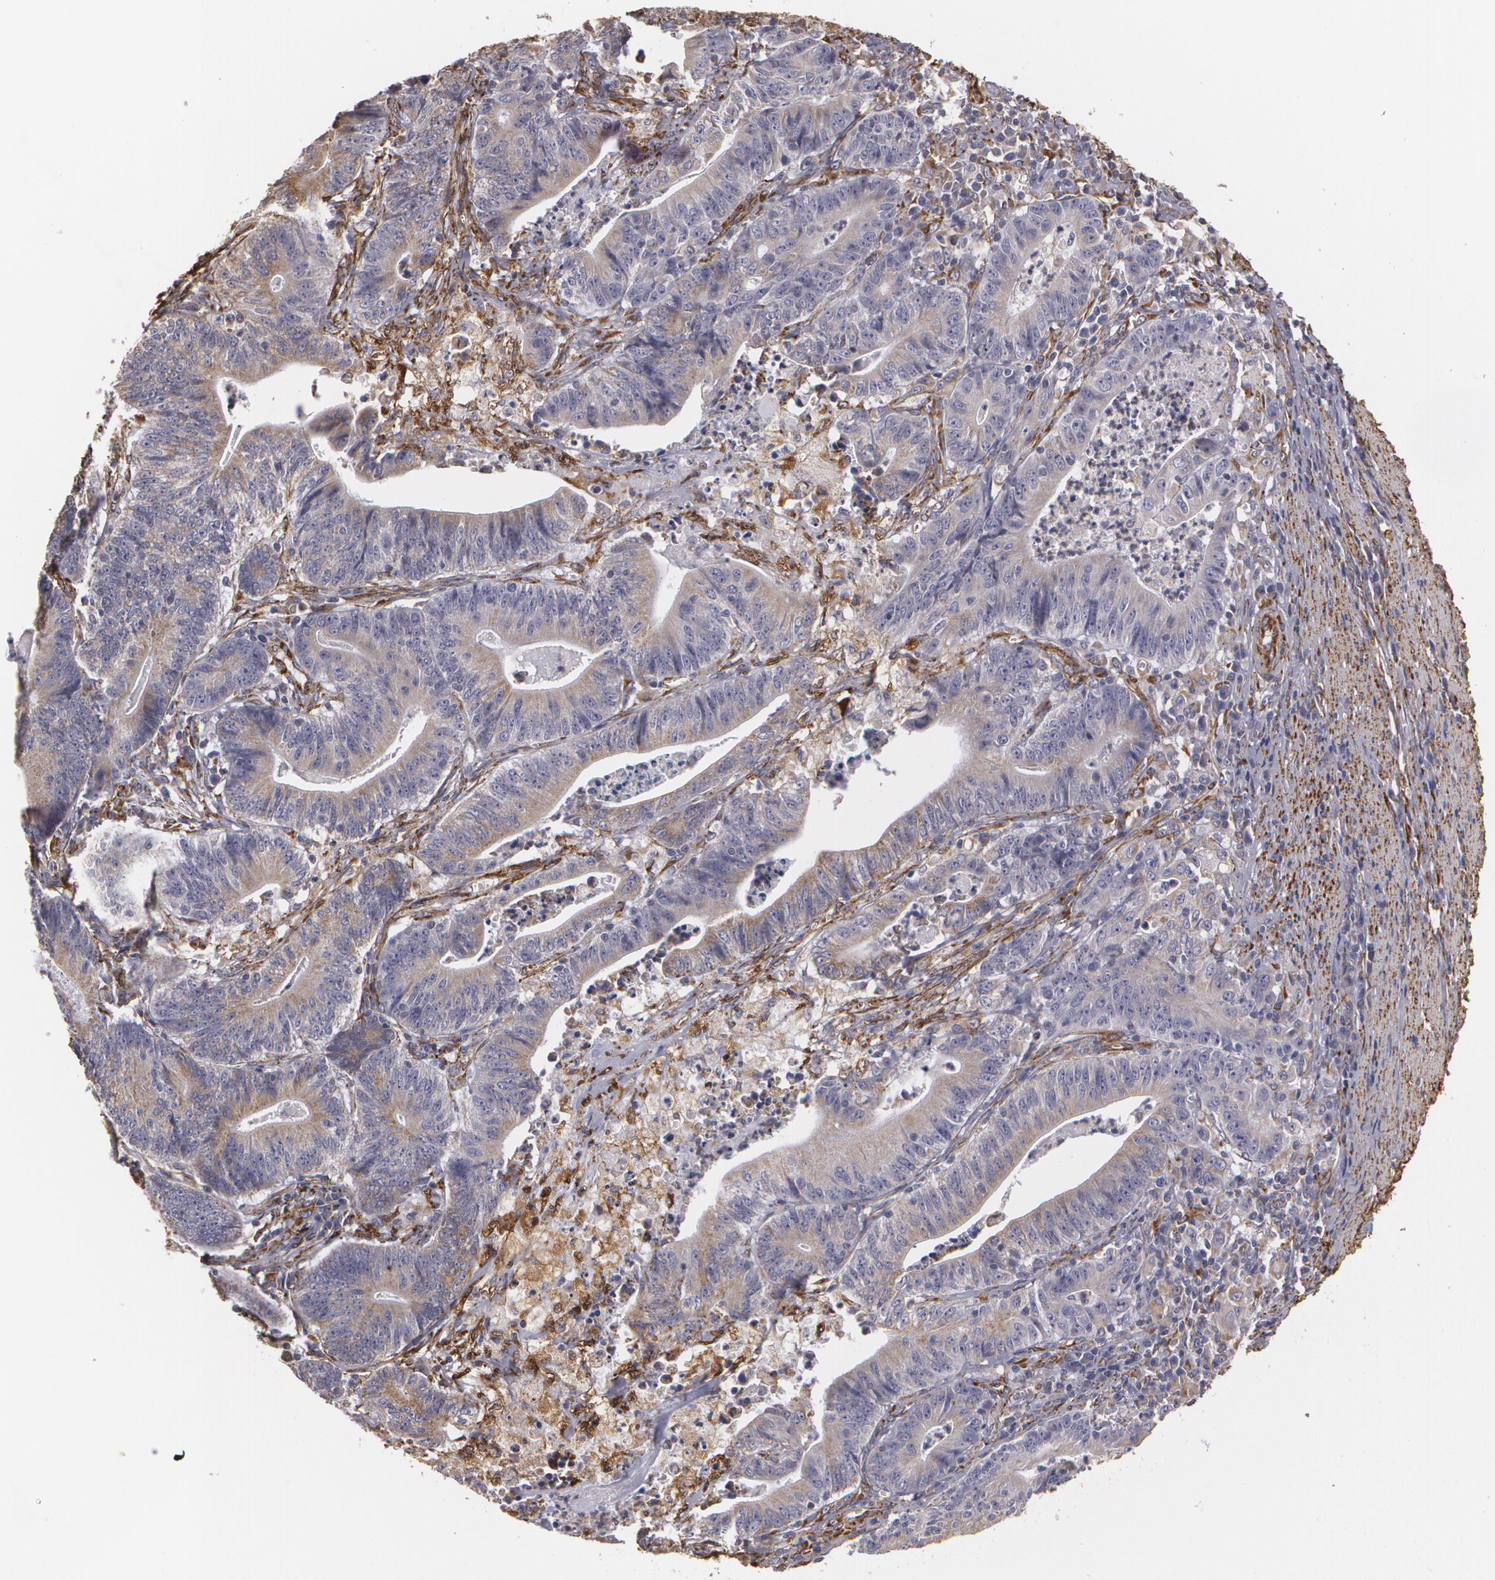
{"staining": {"intensity": "weak", "quantity": ">75%", "location": "cytoplasmic/membranous"}, "tissue": "stomach cancer", "cell_type": "Tumor cells", "image_type": "cancer", "snomed": [{"axis": "morphology", "description": "Adenocarcinoma, NOS"}, {"axis": "topography", "description": "Stomach, lower"}], "caption": "Stomach cancer (adenocarcinoma) stained with a protein marker shows weak staining in tumor cells.", "gene": "CYB5R3", "patient": {"sex": "female", "age": 86}}